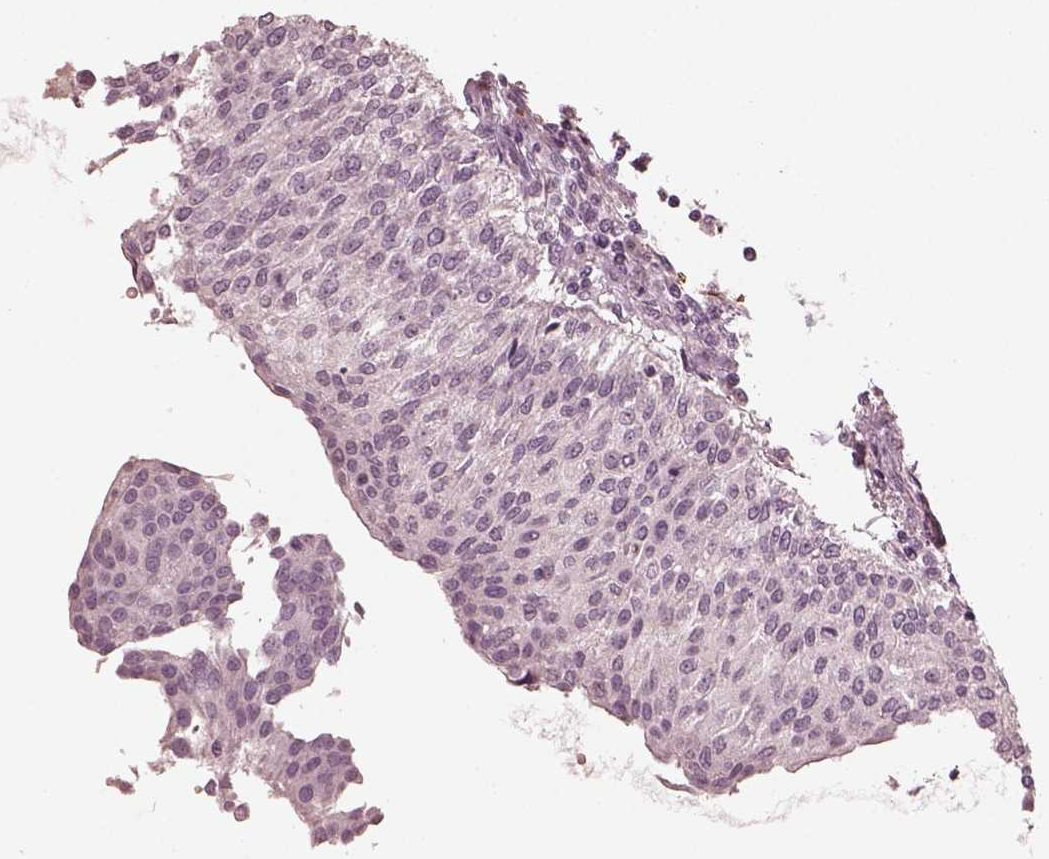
{"staining": {"intensity": "negative", "quantity": "none", "location": "none"}, "tissue": "urothelial cancer", "cell_type": "Tumor cells", "image_type": "cancer", "snomed": [{"axis": "morphology", "description": "Urothelial carcinoma, NOS"}, {"axis": "topography", "description": "Urinary bladder"}], "caption": "Human transitional cell carcinoma stained for a protein using immunohistochemistry (IHC) displays no positivity in tumor cells.", "gene": "ANKLE1", "patient": {"sex": "male", "age": 55}}